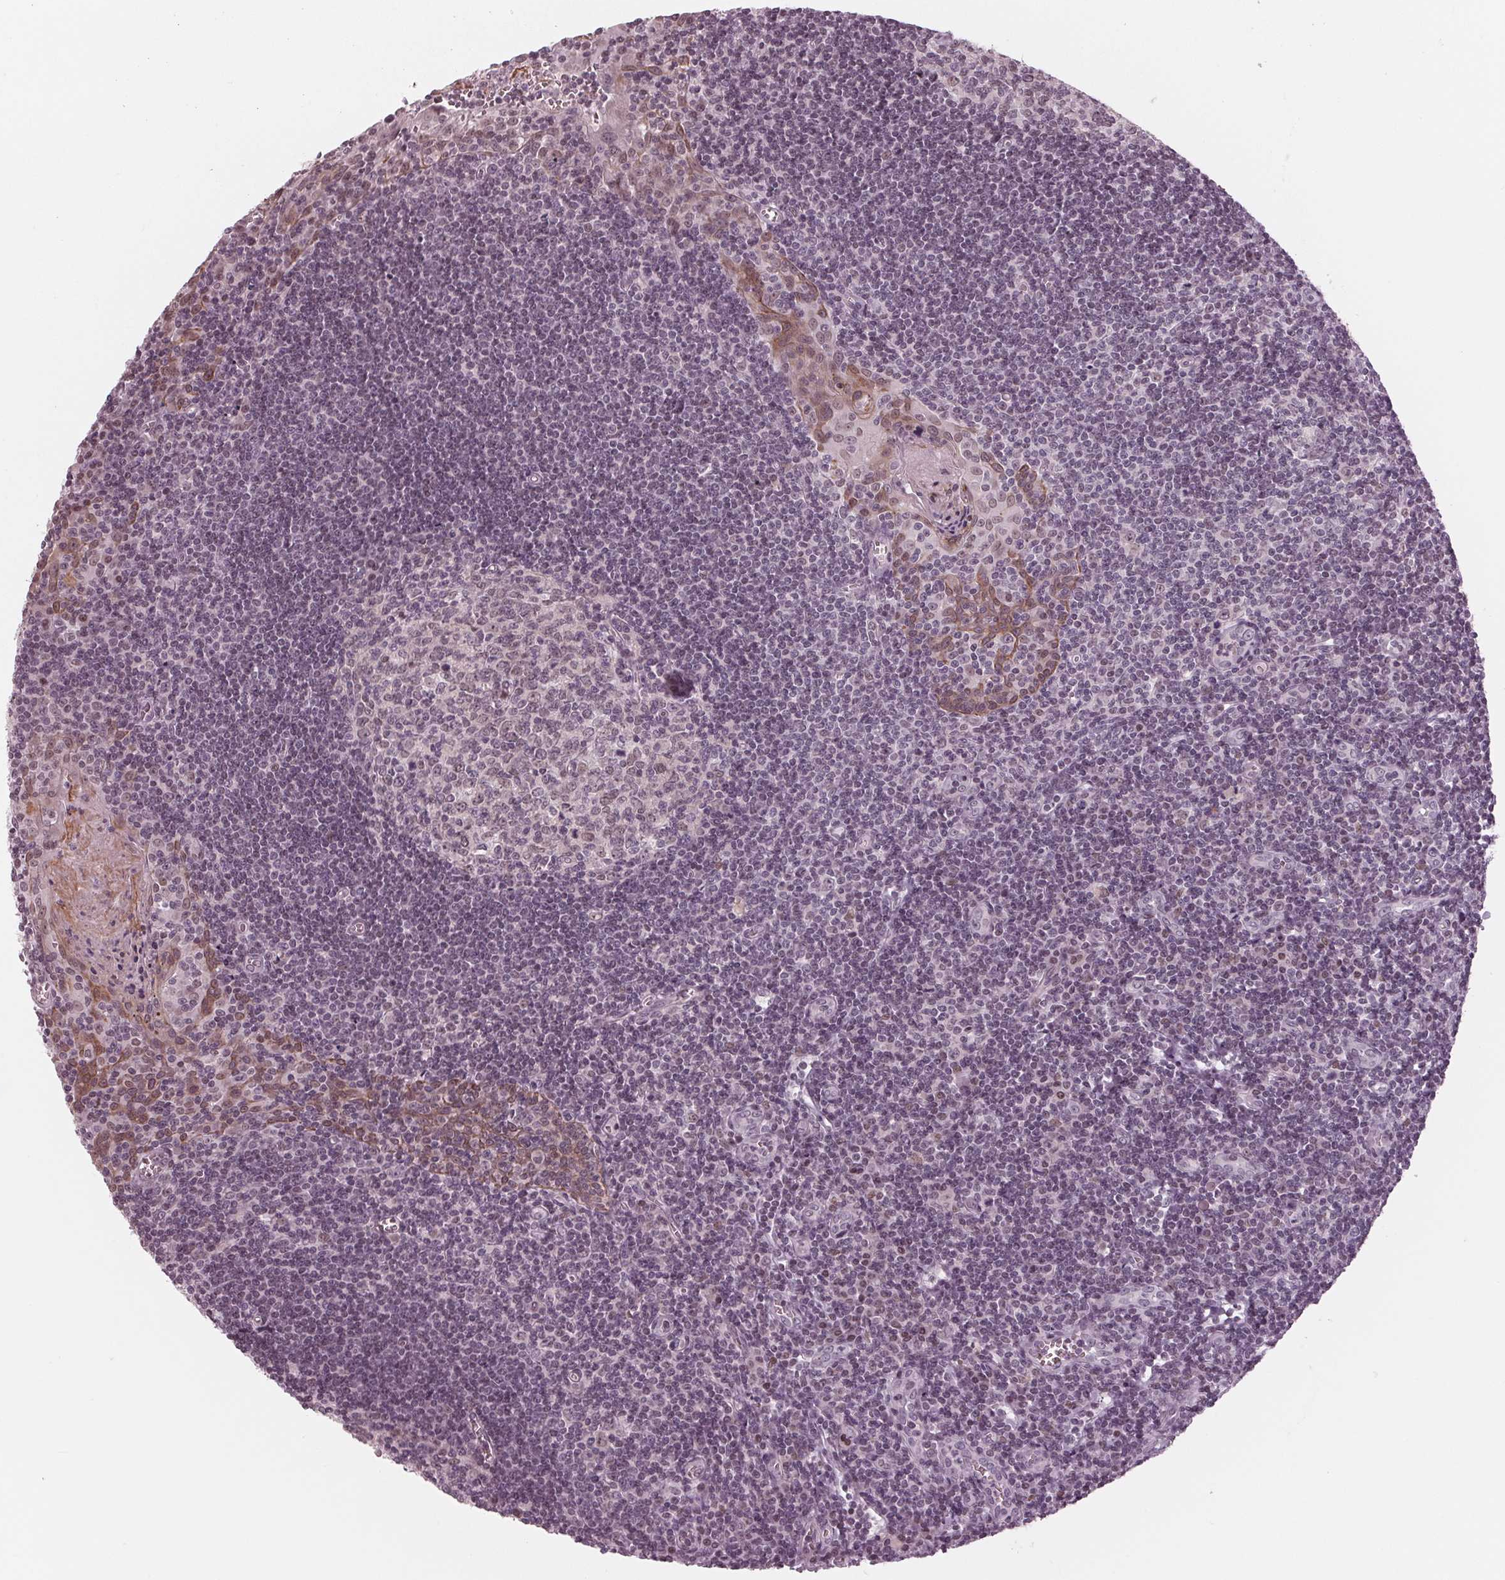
{"staining": {"intensity": "weak", "quantity": "25%-75%", "location": "nuclear"}, "tissue": "tonsil", "cell_type": "Germinal center cells", "image_type": "normal", "snomed": [{"axis": "morphology", "description": "Normal tissue, NOS"}, {"axis": "morphology", "description": "Inflammation, NOS"}, {"axis": "topography", "description": "Tonsil"}], "caption": "A low amount of weak nuclear staining is seen in about 25%-75% of germinal center cells in unremarkable tonsil.", "gene": "DNMT3L", "patient": {"sex": "female", "age": 31}}